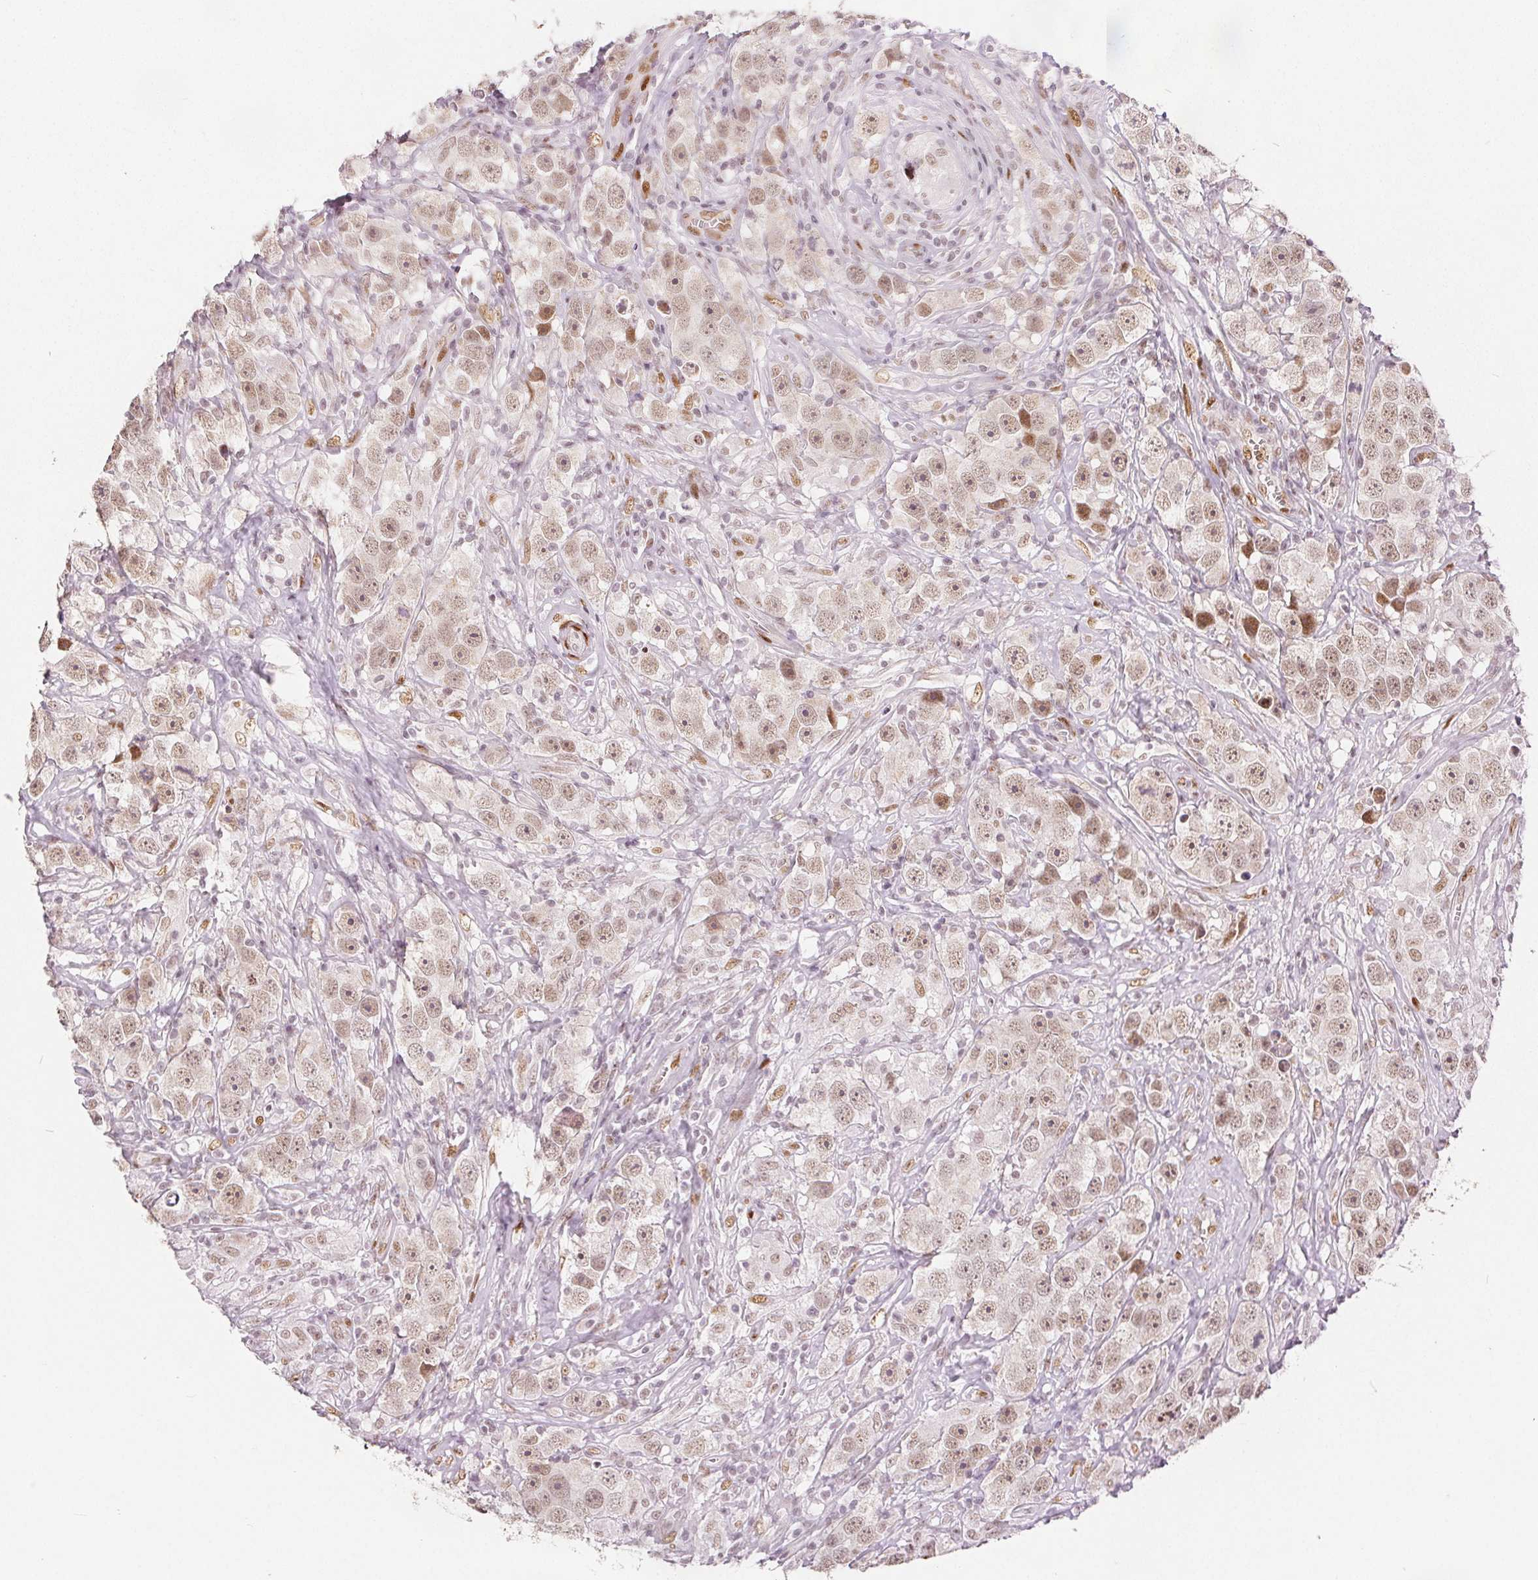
{"staining": {"intensity": "weak", "quantity": ">75%", "location": "nuclear"}, "tissue": "testis cancer", "cell_type": "Tumor cells", "image_type": "cancer", "snomed": [{"axis": "morphology", "description": "Seminoma, NOS"}, {"axis": "topography", "description": "Testis"}], "caption": "A micrograph of testis seminoma stained for a protein reveals weak nuclear brown staining in tumor cells.", "gene": "ZNF703", "patient": {"sex": "male", "age": 49}}